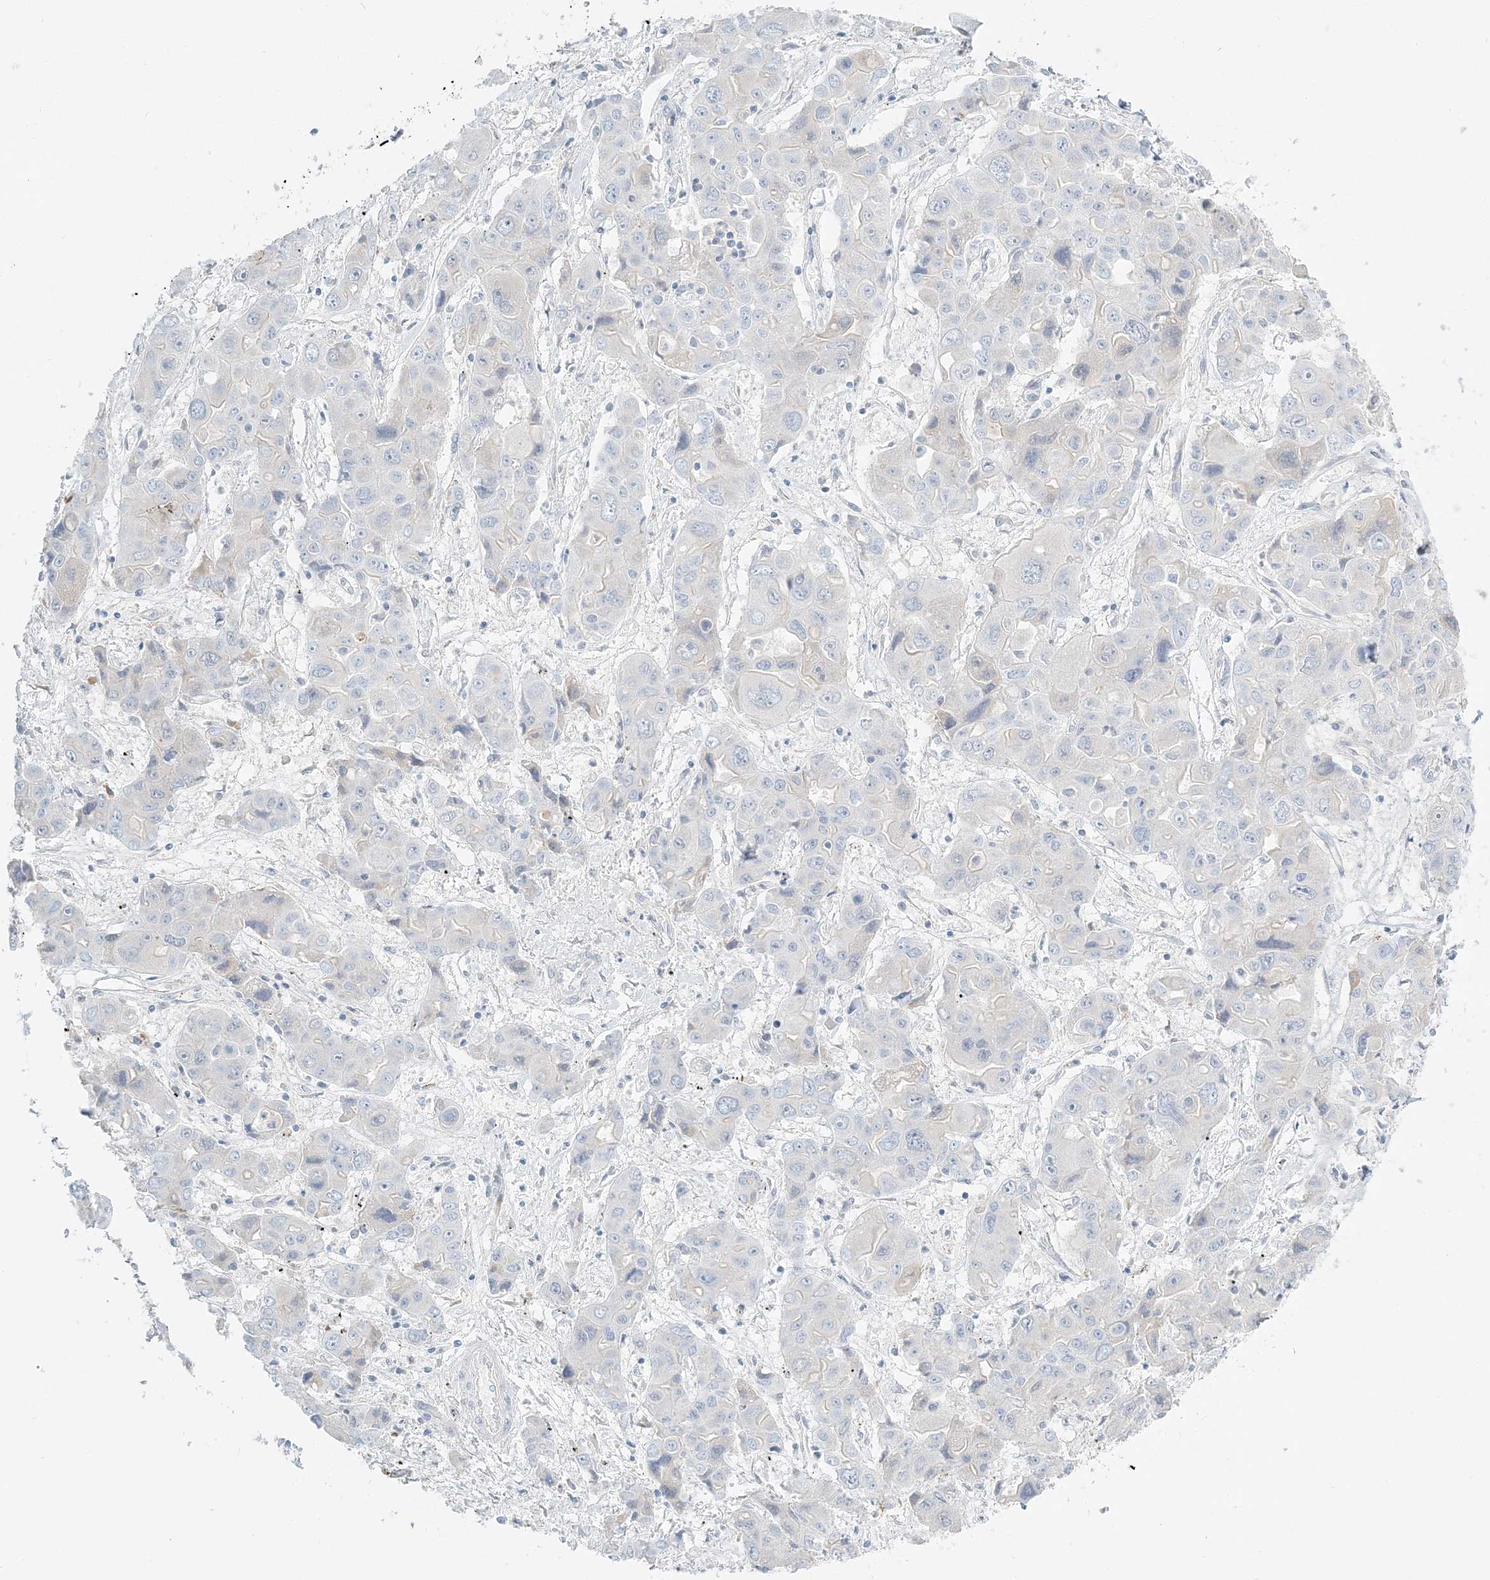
{"staining": {"intensity": "negative", "quantity": "none", "location": "none"}, "tissue": "liver cancer", "cell_type": "Tumor cells", "image_type": "cancer", "snomed": [{"axis": "morphology", "description": "Cholangiocarcinoma"}, {"axis": "topography", "description": "Liver"}], "caption": "A high-resolution photomicrograph shows IHC staining of liver cancer (cholangiocarcinoma), which shows no significant expression in tumor cells. Brightfield microscopy of immunohistochemistry stained with DAB (brown) and hematoxylin (blue), captured at high magnification.", "gene": "NAA11", "patient": {"sex": "male", "age": 67}}